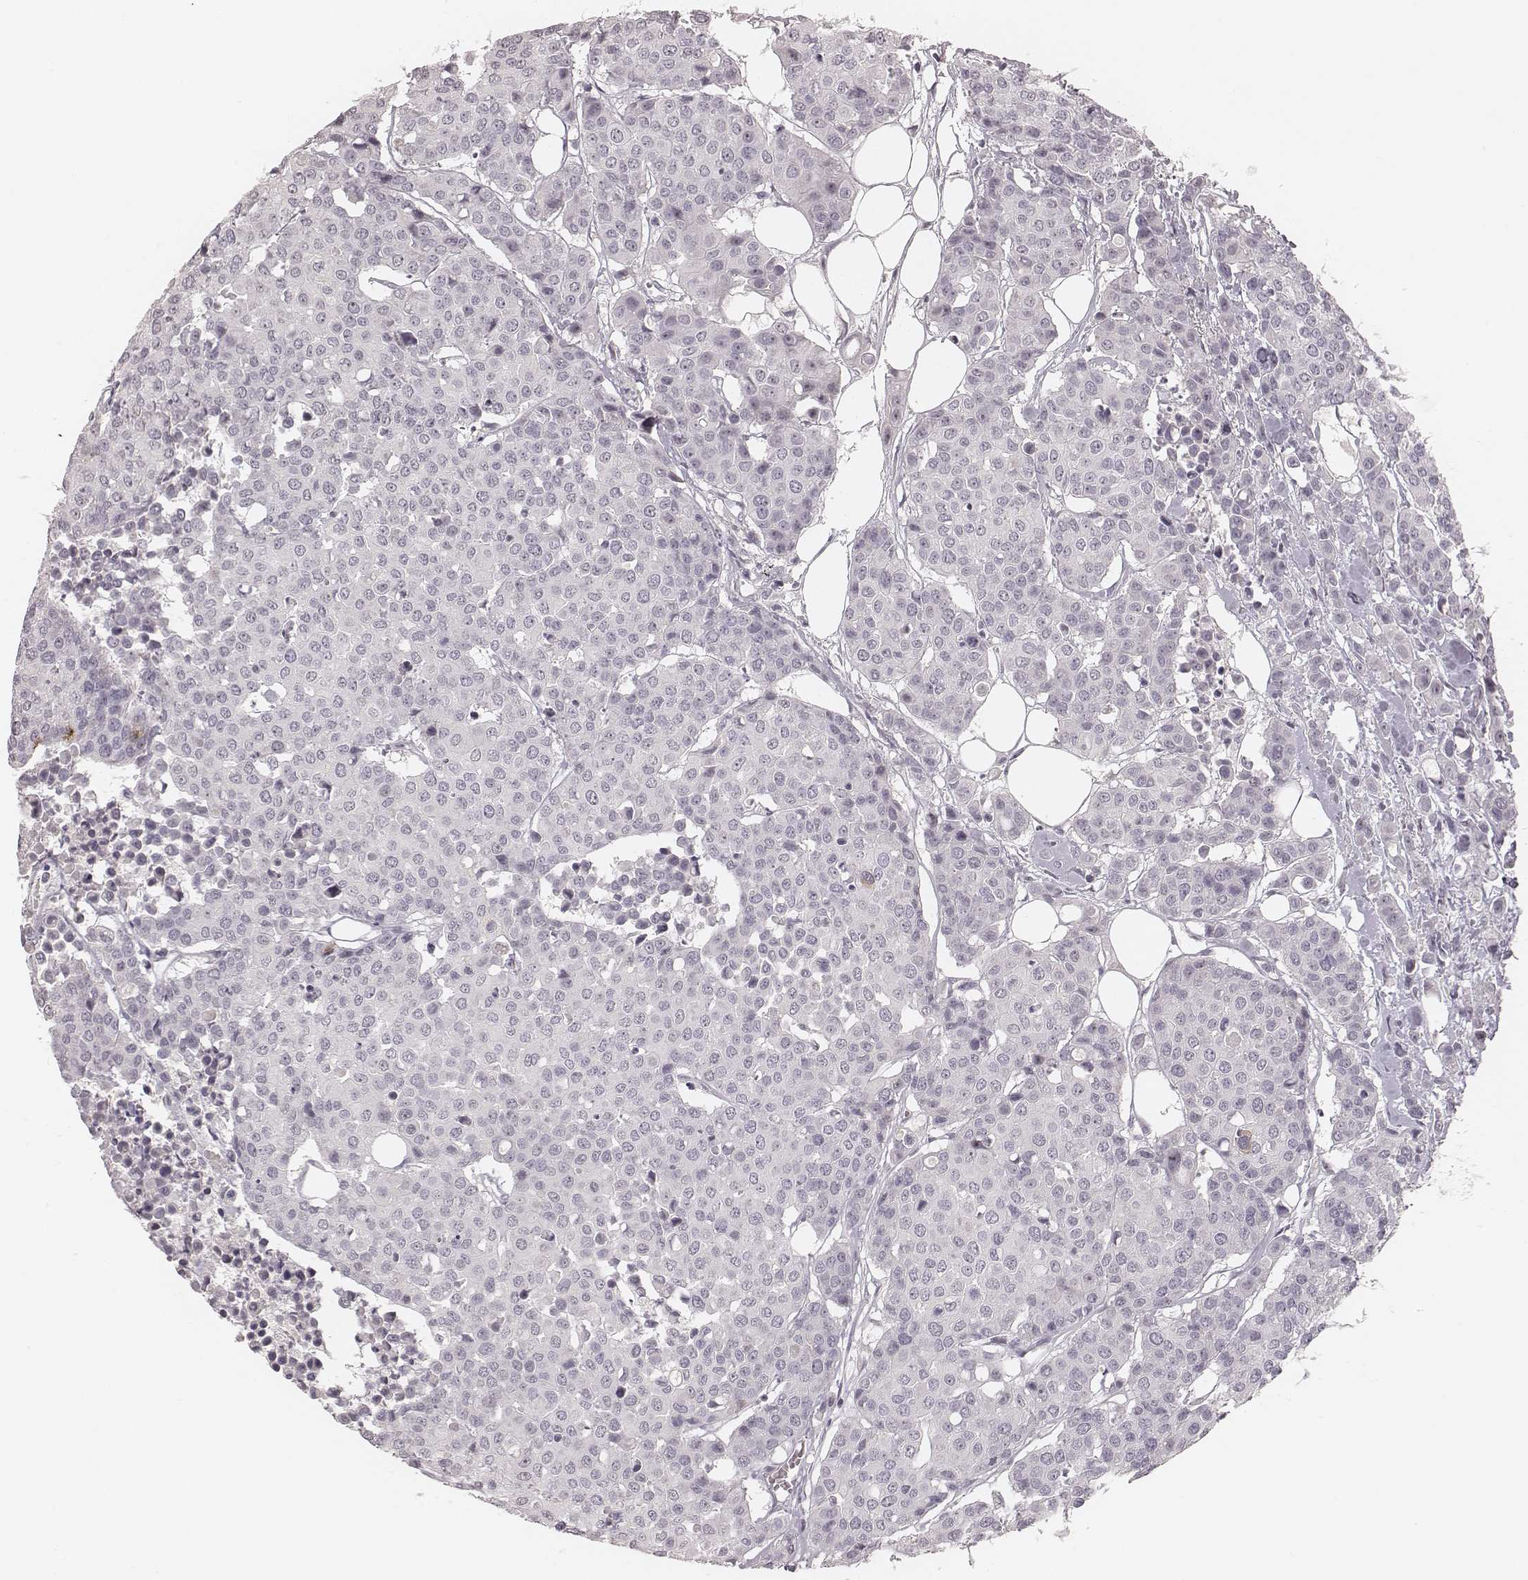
{"staining": {"intensity": "negative", "quantity": "none", "location": "none"}, "tissue": "carcinoid", "cell_type": "Tumor cells", "image_type": "cancer", "snomed": [{"axis": "morphology", "description": "Carcinoid, malignant, NOS"}, {"axis": "topography", "description": "Colon"}], "caption": "Malignant carcinoid was stained to show a protein in brown. There is no significant staining in tumor cells. (DAB (3,3'-diaminobenzidine) IHC visualized using brightfield microscopy, high magnification).", "gene": "MADCAM1", "patient": {"sex": "male", "age": 81}}